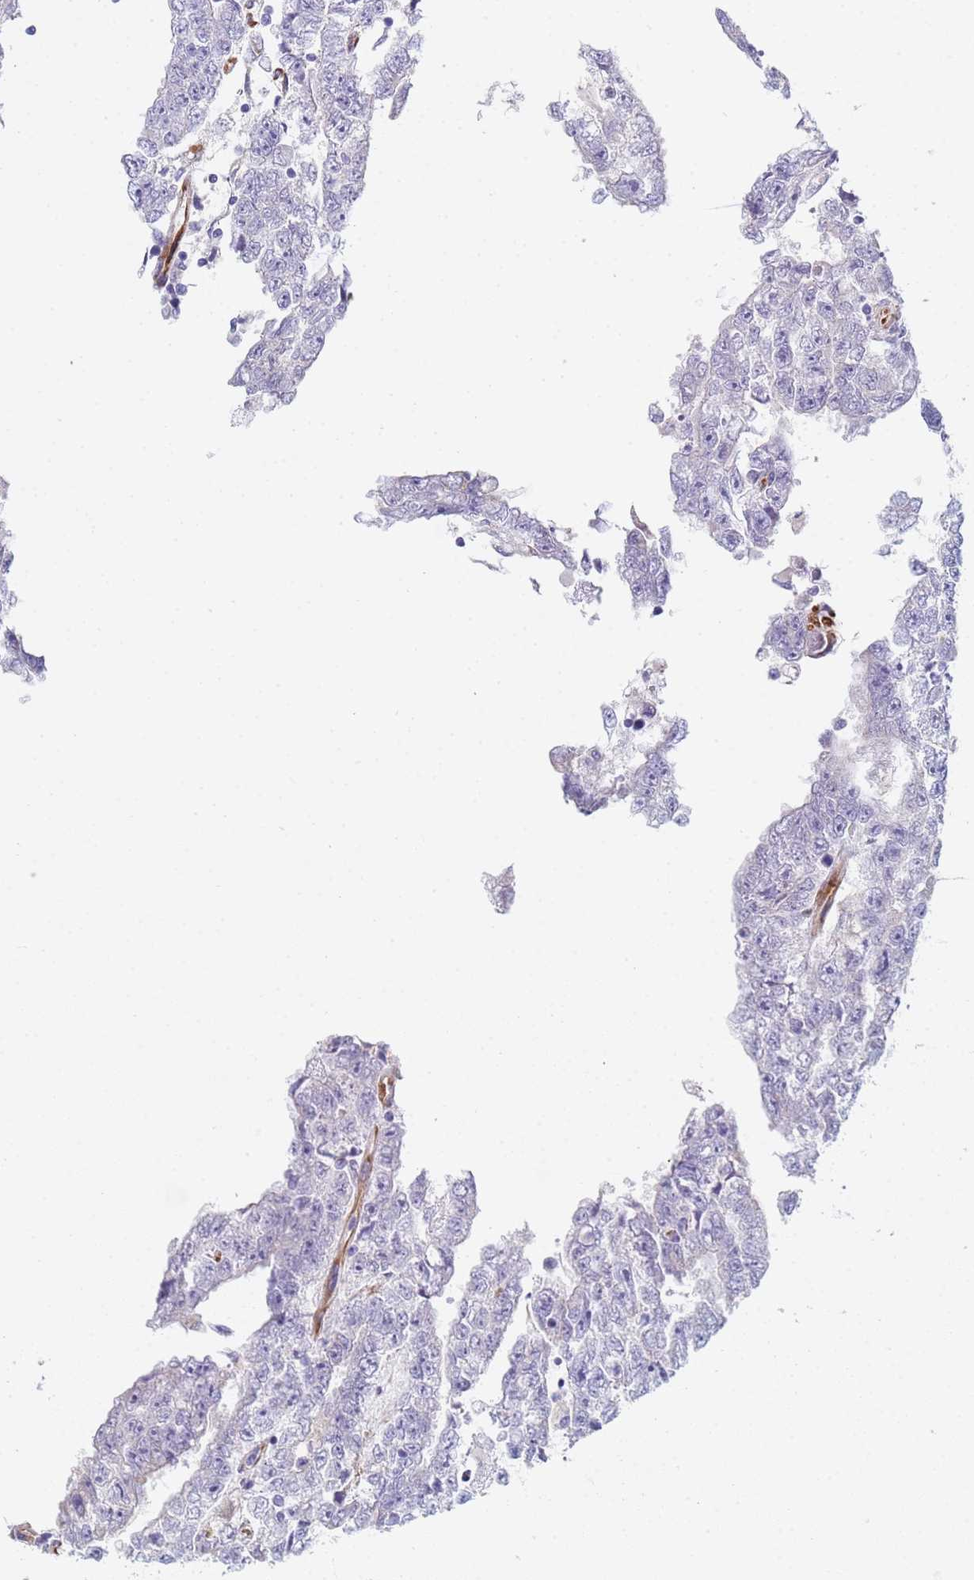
{"staining": {"intensity": "negative", "quantity": "none", "location": "none"}, "tissue": "testis cancer", "cell_type": "Tumor cells", "image_type": "cancer", "snomed": [{"axis": "morphology", "description": "Carcinoma, Embryonal, NOS"}, {"axis": "topography", "description": "Testis"}], "caption": "This is an immunohistochemistry histopathology image of human testis cancer. There is no positivity in tumor cells.", "gene": "GDAP2", "patient": {"sex": "male", "age": 25}}